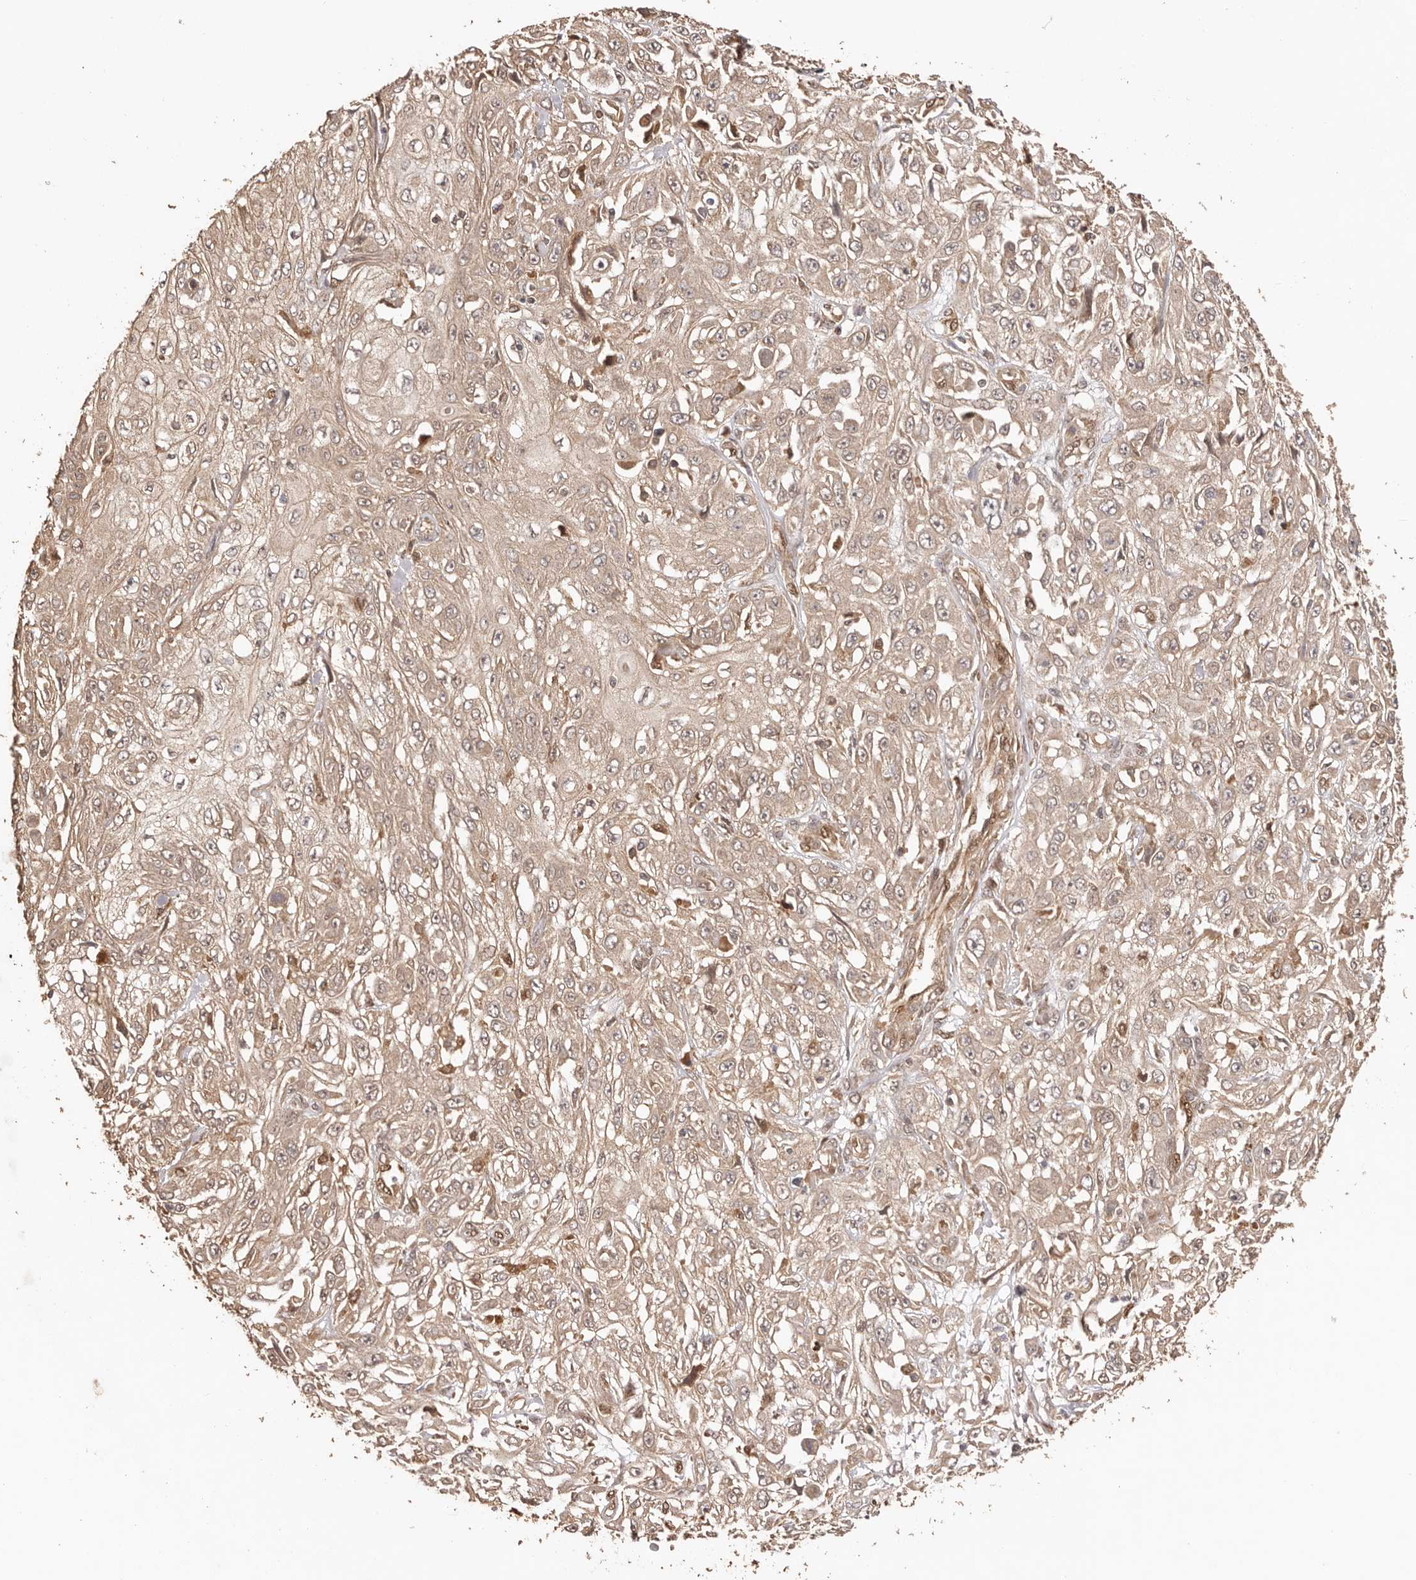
{"staining": {"intensity": "weak", "quantity": ">75%", "location": "cytoplasmic/membranous"}, "tissue": "skin cancer", "cell_type": "Tumor cells", "image_type": "cancer", "snomed": [{"axis": "morphology", "description": "Squamous cell carcinoma, NOS"}, {"axis": "morphology", "description": "Squamous cell carcinoma, metastatic, NOS"}, {"axis": "topography", "description": "Skin"}, {"axis": "topography", "description": "Lymph node"}], "caption": "Human skin metastatic squamous cell carcinoma stained with a brown dye exhibits weak cytoplasmic/membranous positive expression in approximately >75% of tumor cells.", "gene": "UBR2", "patient": {"sex": "male", "age": 75}}